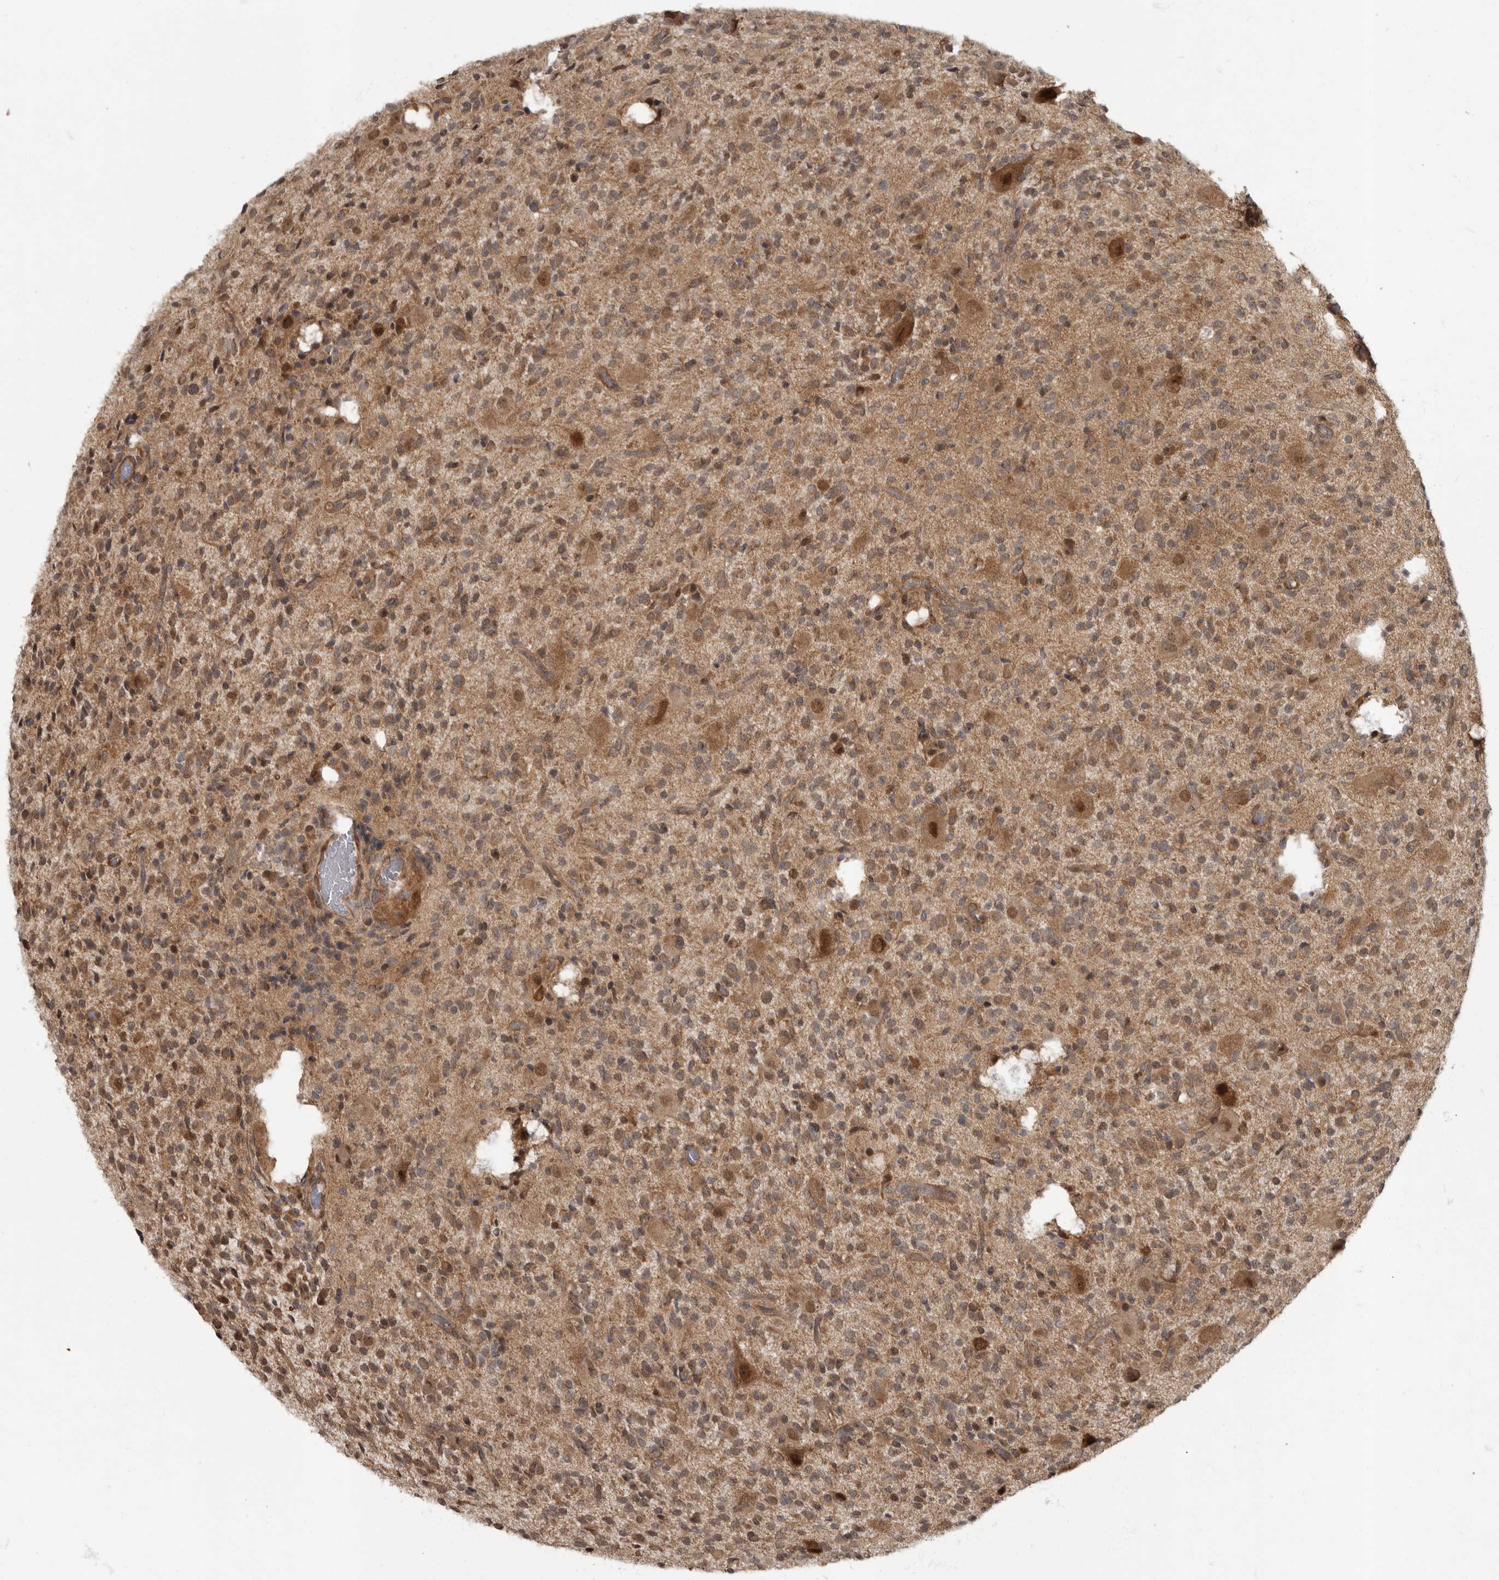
{"staining": {"intensity": "weak", "quantity": ">75%", "location": "cytoplasmic/membranous,nuclear"}, "tissue": "glioma", "cell_type": "Tumor cells", "image_type": "cancer", "snomed": [{"axis": "morphology", "description": "Glioma, malignant, High grade"}, {"axis": "topography", "description": "Brain"}], "caption": "Immunohistochemical staining of human glioma exhibits low levels of weak cytoplasmic/membranous and nuclear positivity in approximately >75% of tumor cells. The protein is stained brown, and the nuclei are stained in blue (DAB (3,3'-diaminobenzidine) IHC with brightfield microscopy, high magnification).", "gene": "VPS50", "patient": {"sex": "male", "age": 34}}